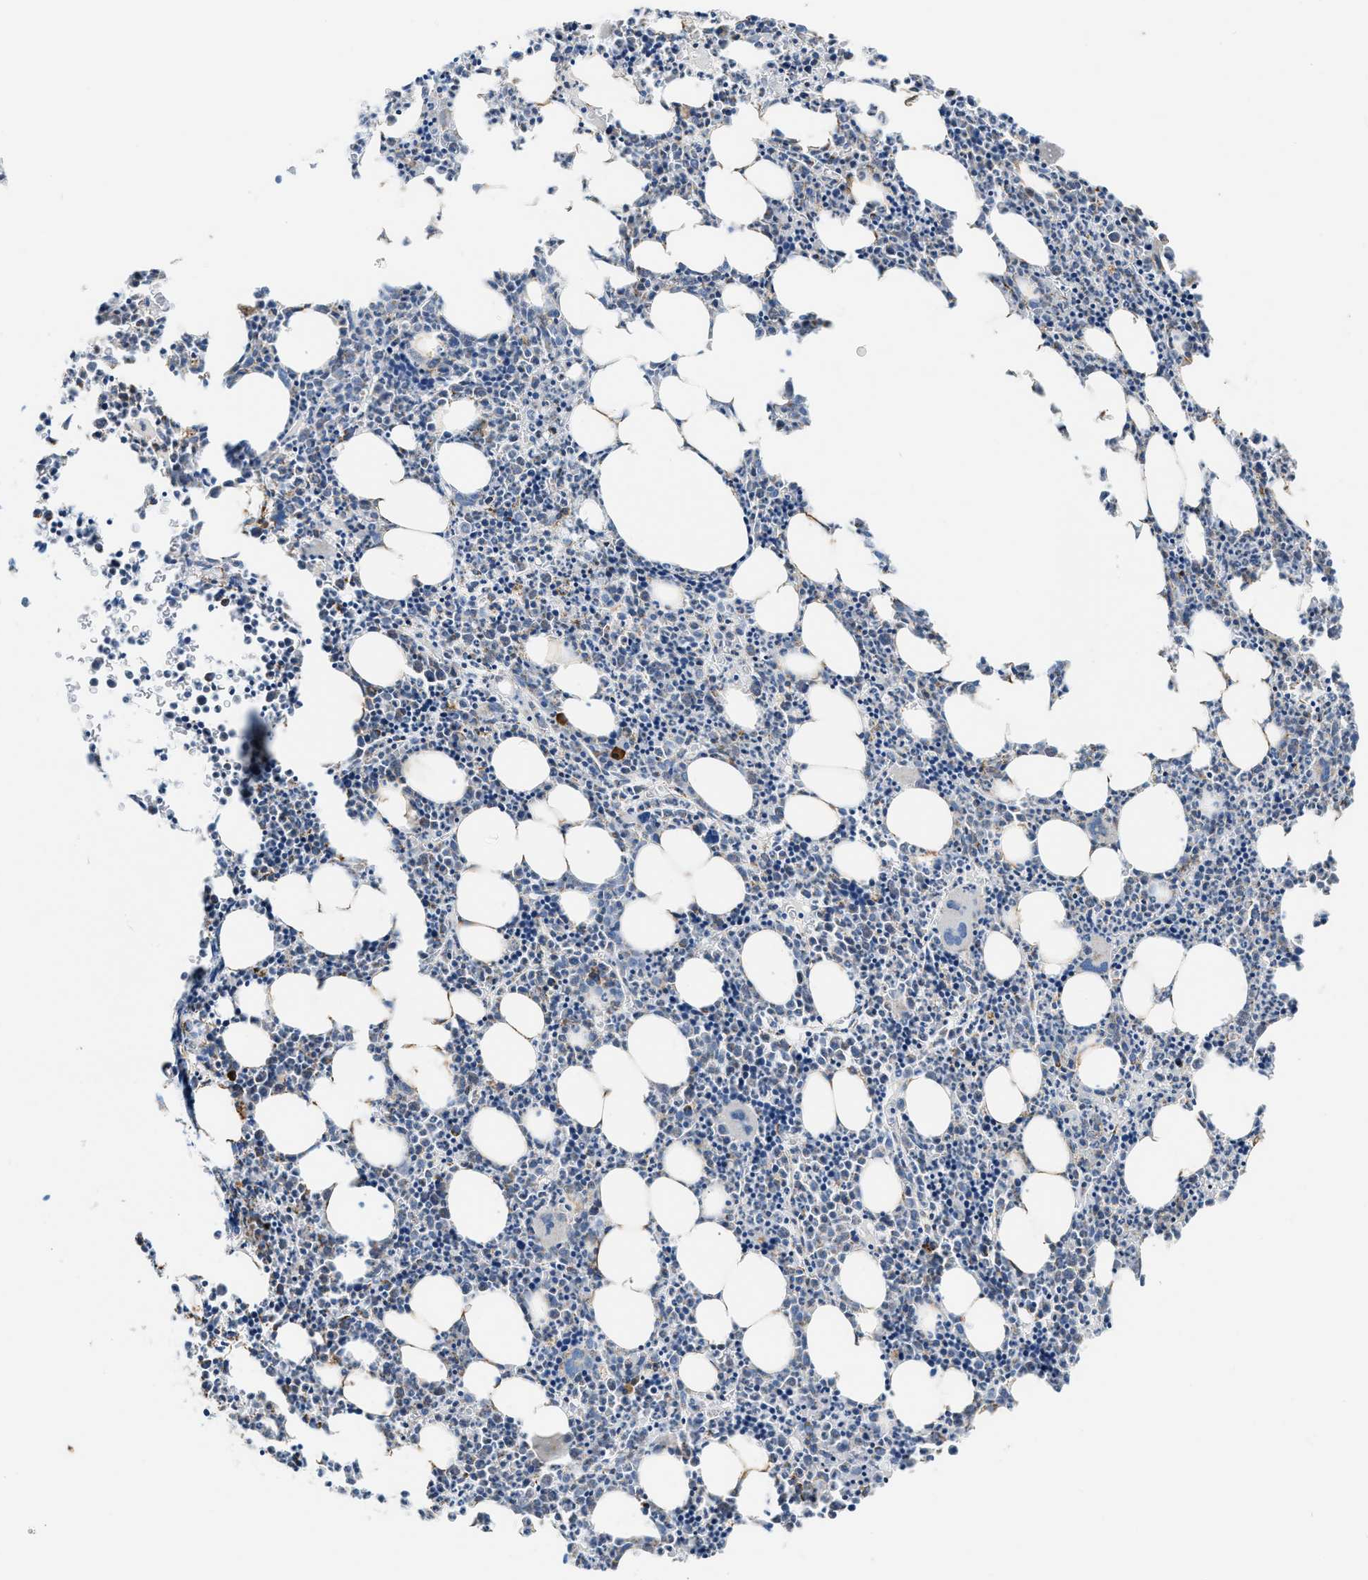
{"staining": {"intensity": "strong", "quantity": "25%-75%", "location": "cytoplasmic/membranous"}, "tissue": "bone marrow", "cell_type": "Hematopoietic cells", "image_type": "normal", "snomed": [{"axis": "morphology", "description": "Normal tissue, NOS"}, {"axis": "morphology", "description": "Inflammation, NOS"}, {"axis": "topography", "description": "Bone marrow"}], "caption": "A high amount of strong cytoplasmic/membranous positivity is identified in about 25%-75% of hematopoietic cells in benign bone marrow. The staining was performed using DAB, with brown indicating positive protein expression. Nuclei are stained blue with hematoxylin.", "gene": "ETFB", "patient": {"sex": "female", "age": 40}}